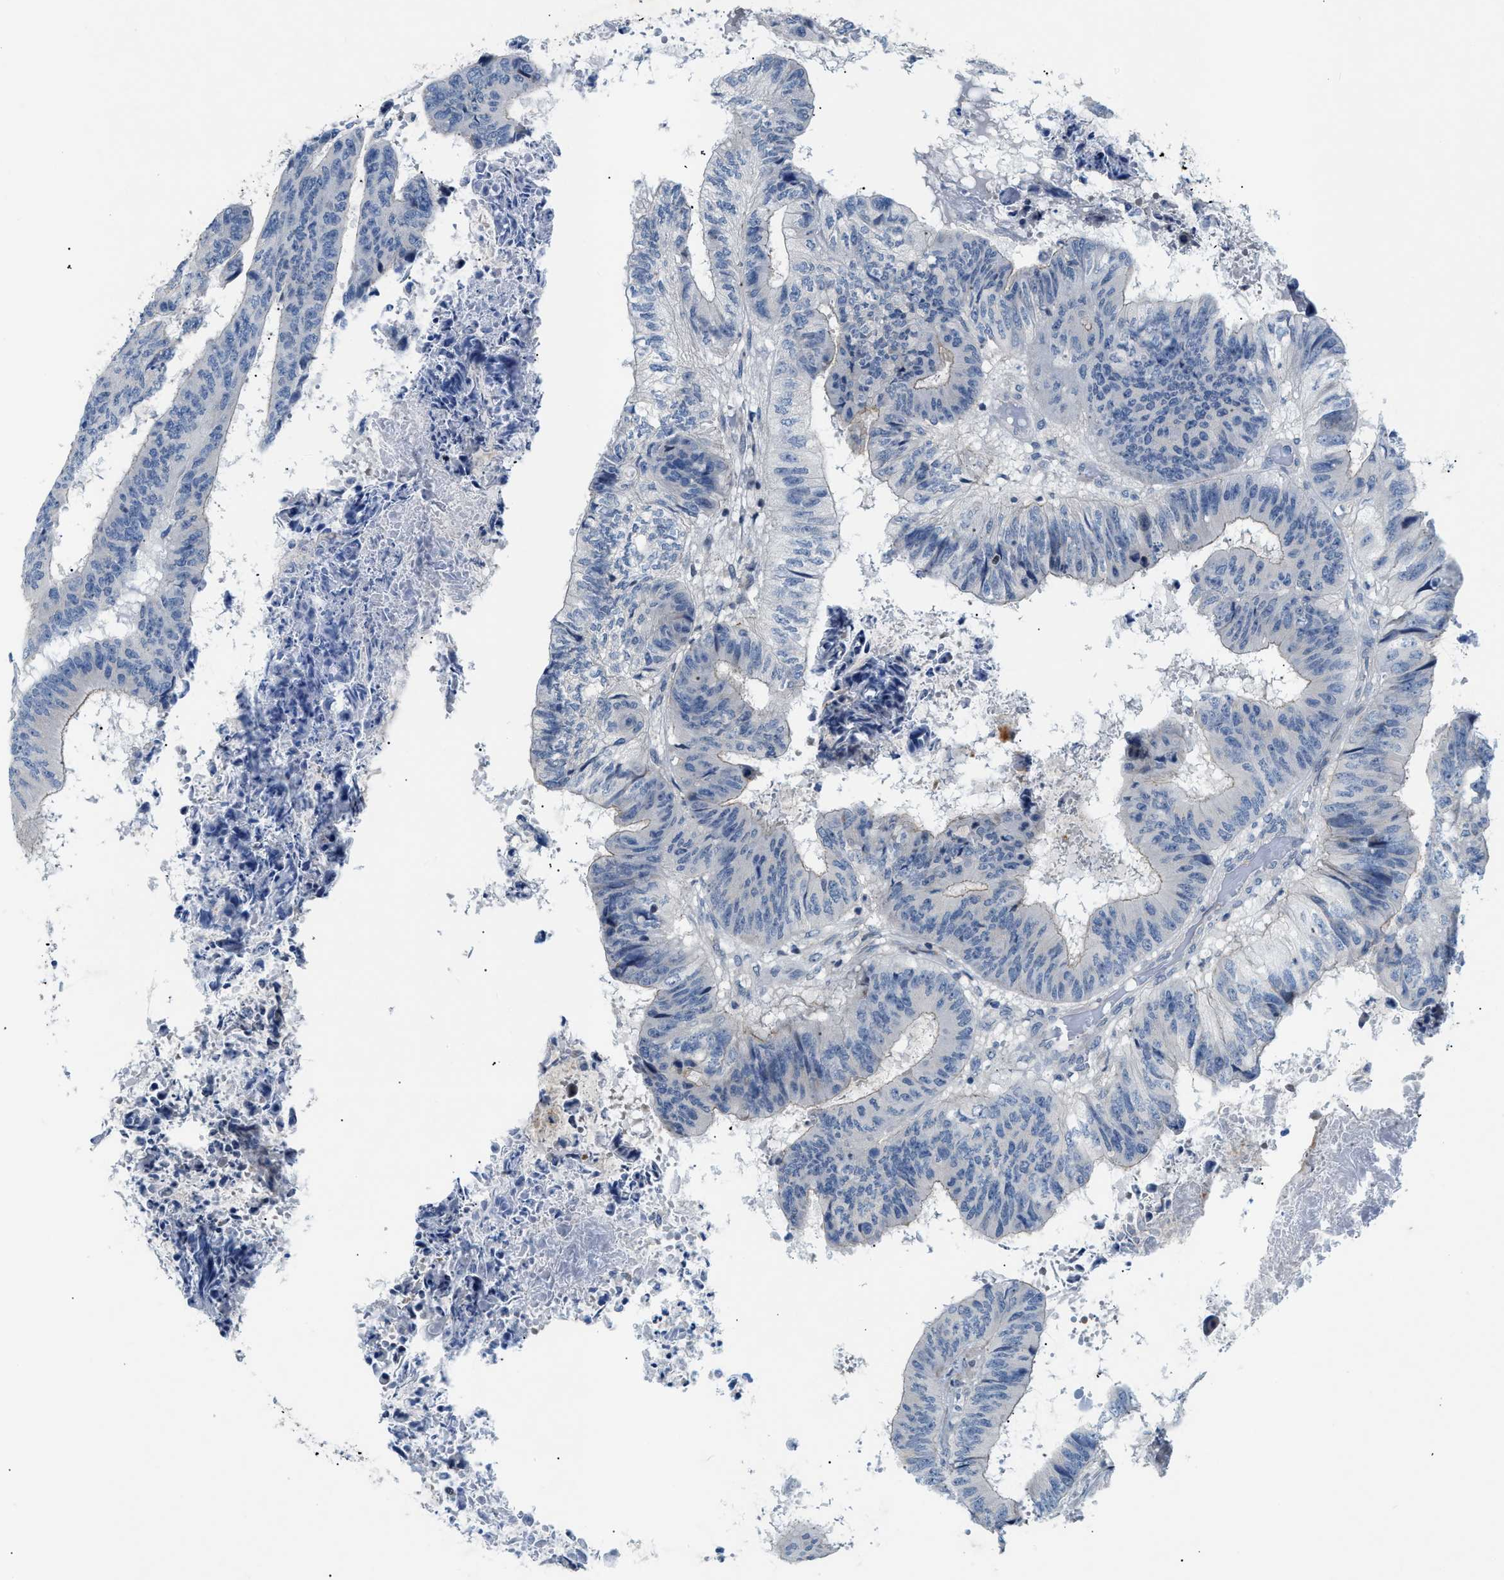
{"staining": {"intensity": "negative", "quantity": "none", "location": "none"}, "tissue": "colorectal cancer", "cell_type": "Tumor cells", "image_type": "cancer", "snomed": [{"axis": "morphology", "description": "Adenocarcinoma, NOS"}, {"axis": "topography", "description": "Rectum"}], "caption": "There is no significant expression in tumor cells of colorectal cancer (adenocarcinoma).", "gene": "FDCSP", "patient": {"sex": "male", "age": 72}}